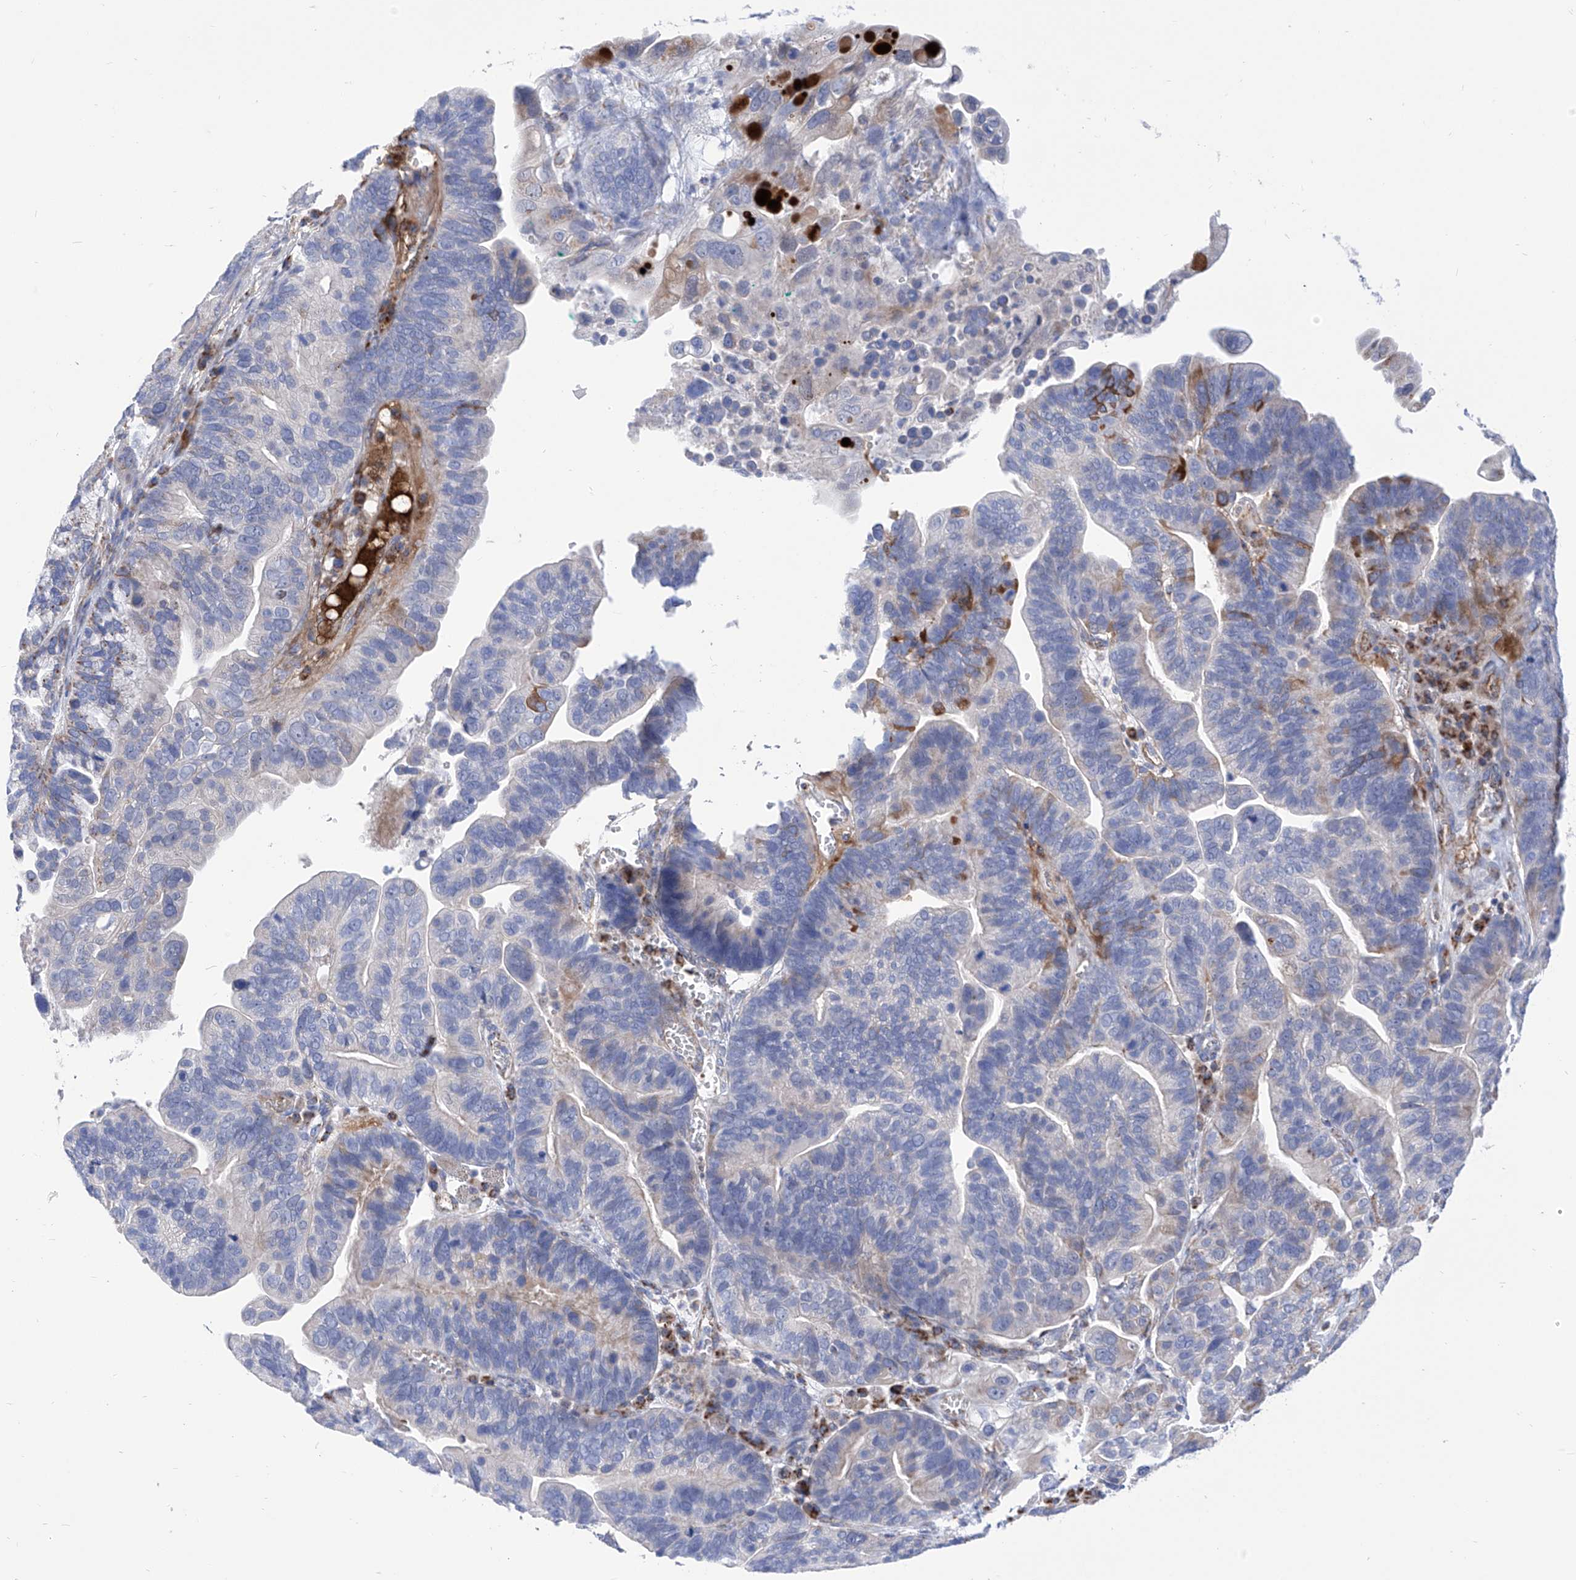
{"staining": {"intensity": "moderate", "quantity": "<25%", "location": "cytoplasmic/membranous"}, "tissue": "ovarian cancer", "cell_type": "Tumor cells", "image_type": "cancer", "snomed": [{"axis": "morphology", "description": "Cystadenocarcinoma, serous, NOS"}, {"axis": "topography", "description": "Ovary"}], "caption": "A brown stain shows moderate cytoplasmic/membranous positivity of a protein in ovarian cancer tumor cells.", "gene": "SRBD1", "patient": {"sex": "female", "age": 56}}